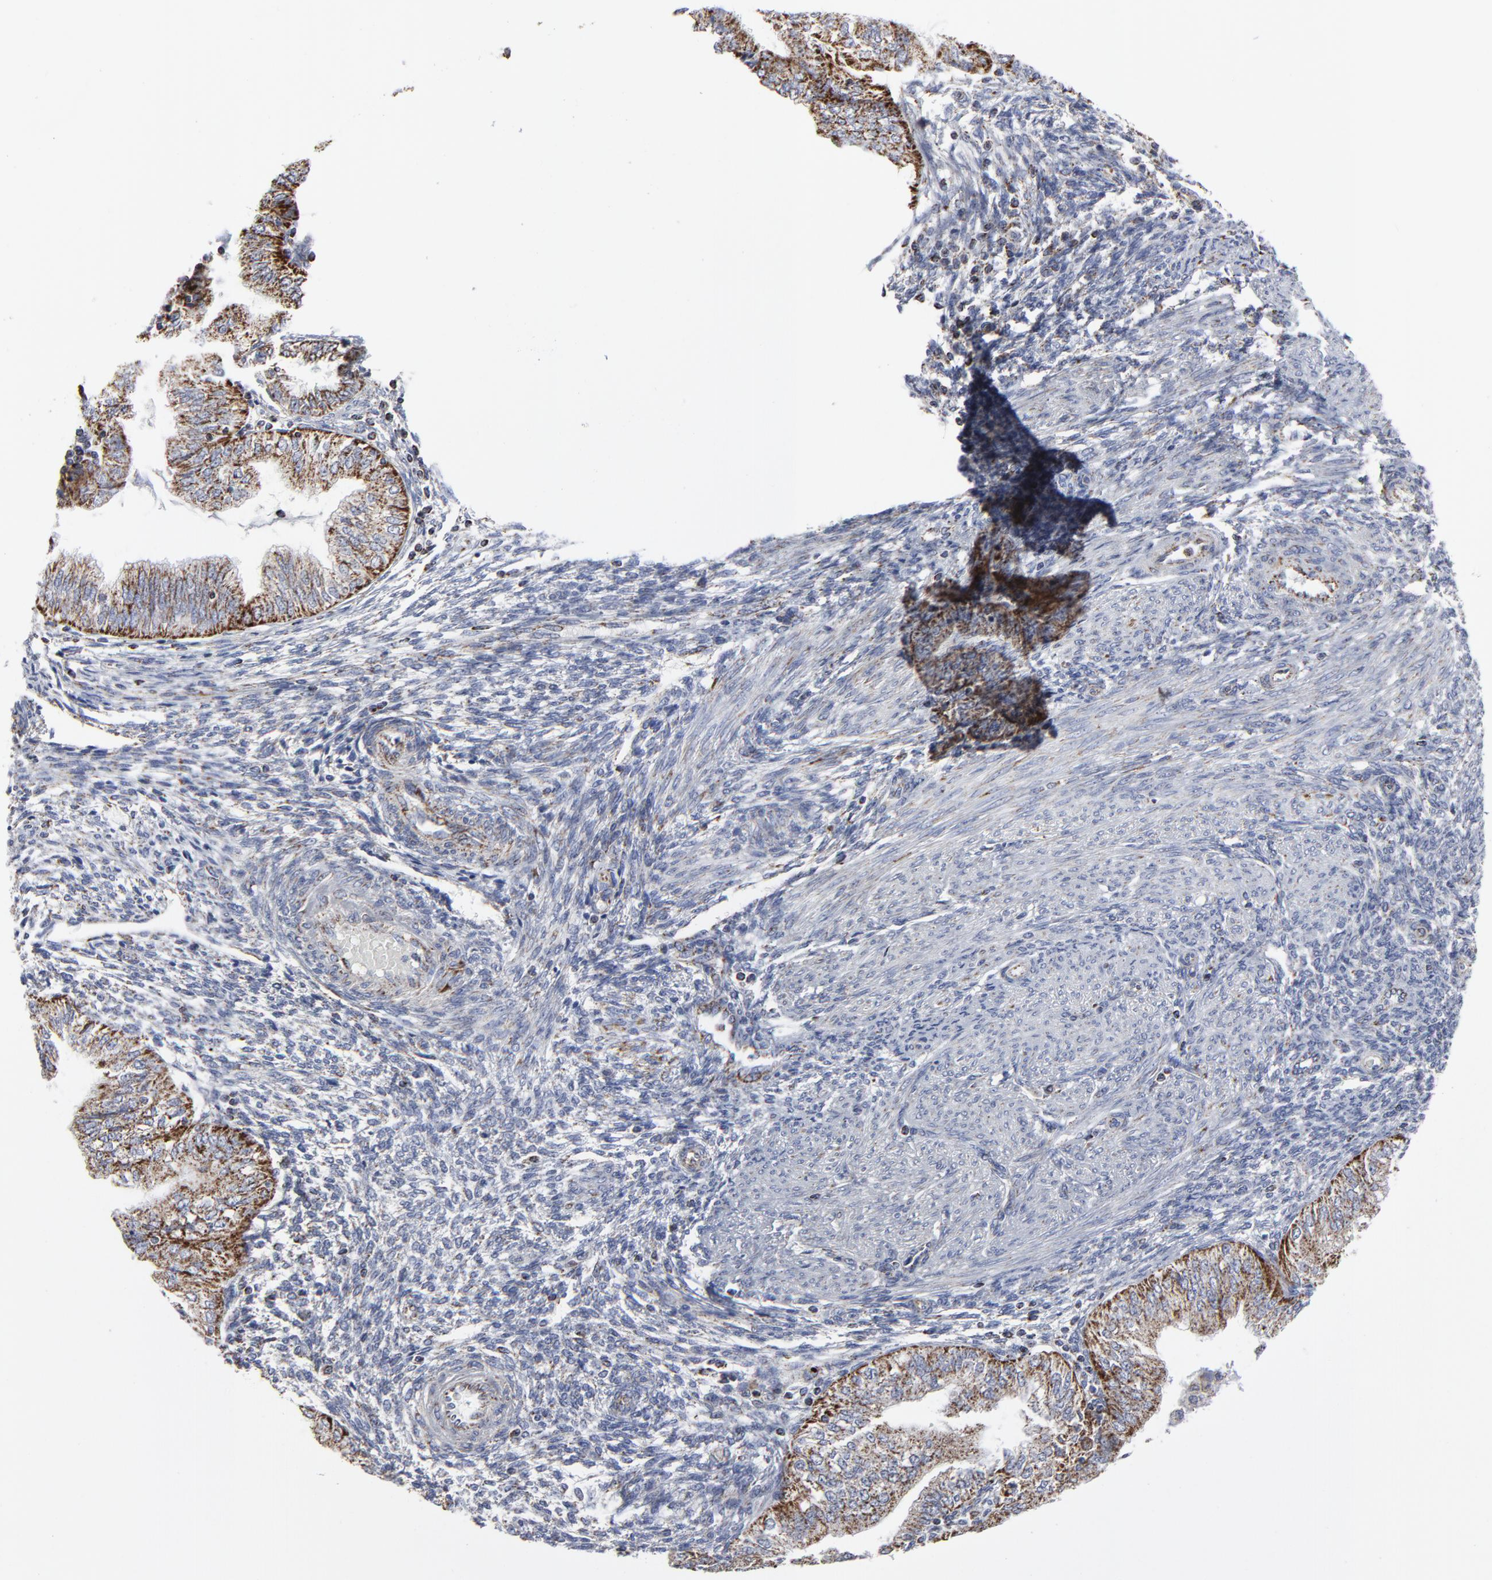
{"staining": {"intensity": "moderate", "quantity": ">75%", "location": "cytoplasmic/membranous"}, "tissue": "endometrial cancer", "cell_type": "Tumor cells", "image_type": "cancer", "snomed": [{"axis": "morphology", "description": "Adenocarcinoma, NOS"}, {"axis": "topography", "description": "Endometrium"}], "caption": "Adenocarcinoma (endometrial) stained with DAB immunohistochemistry displays medium levels of moderate cytoplasmic/membranous expression in approximately >75% of tumor cells.", "gene": "TXNRD2", "patient": {"sex": "female", "age": 51}}